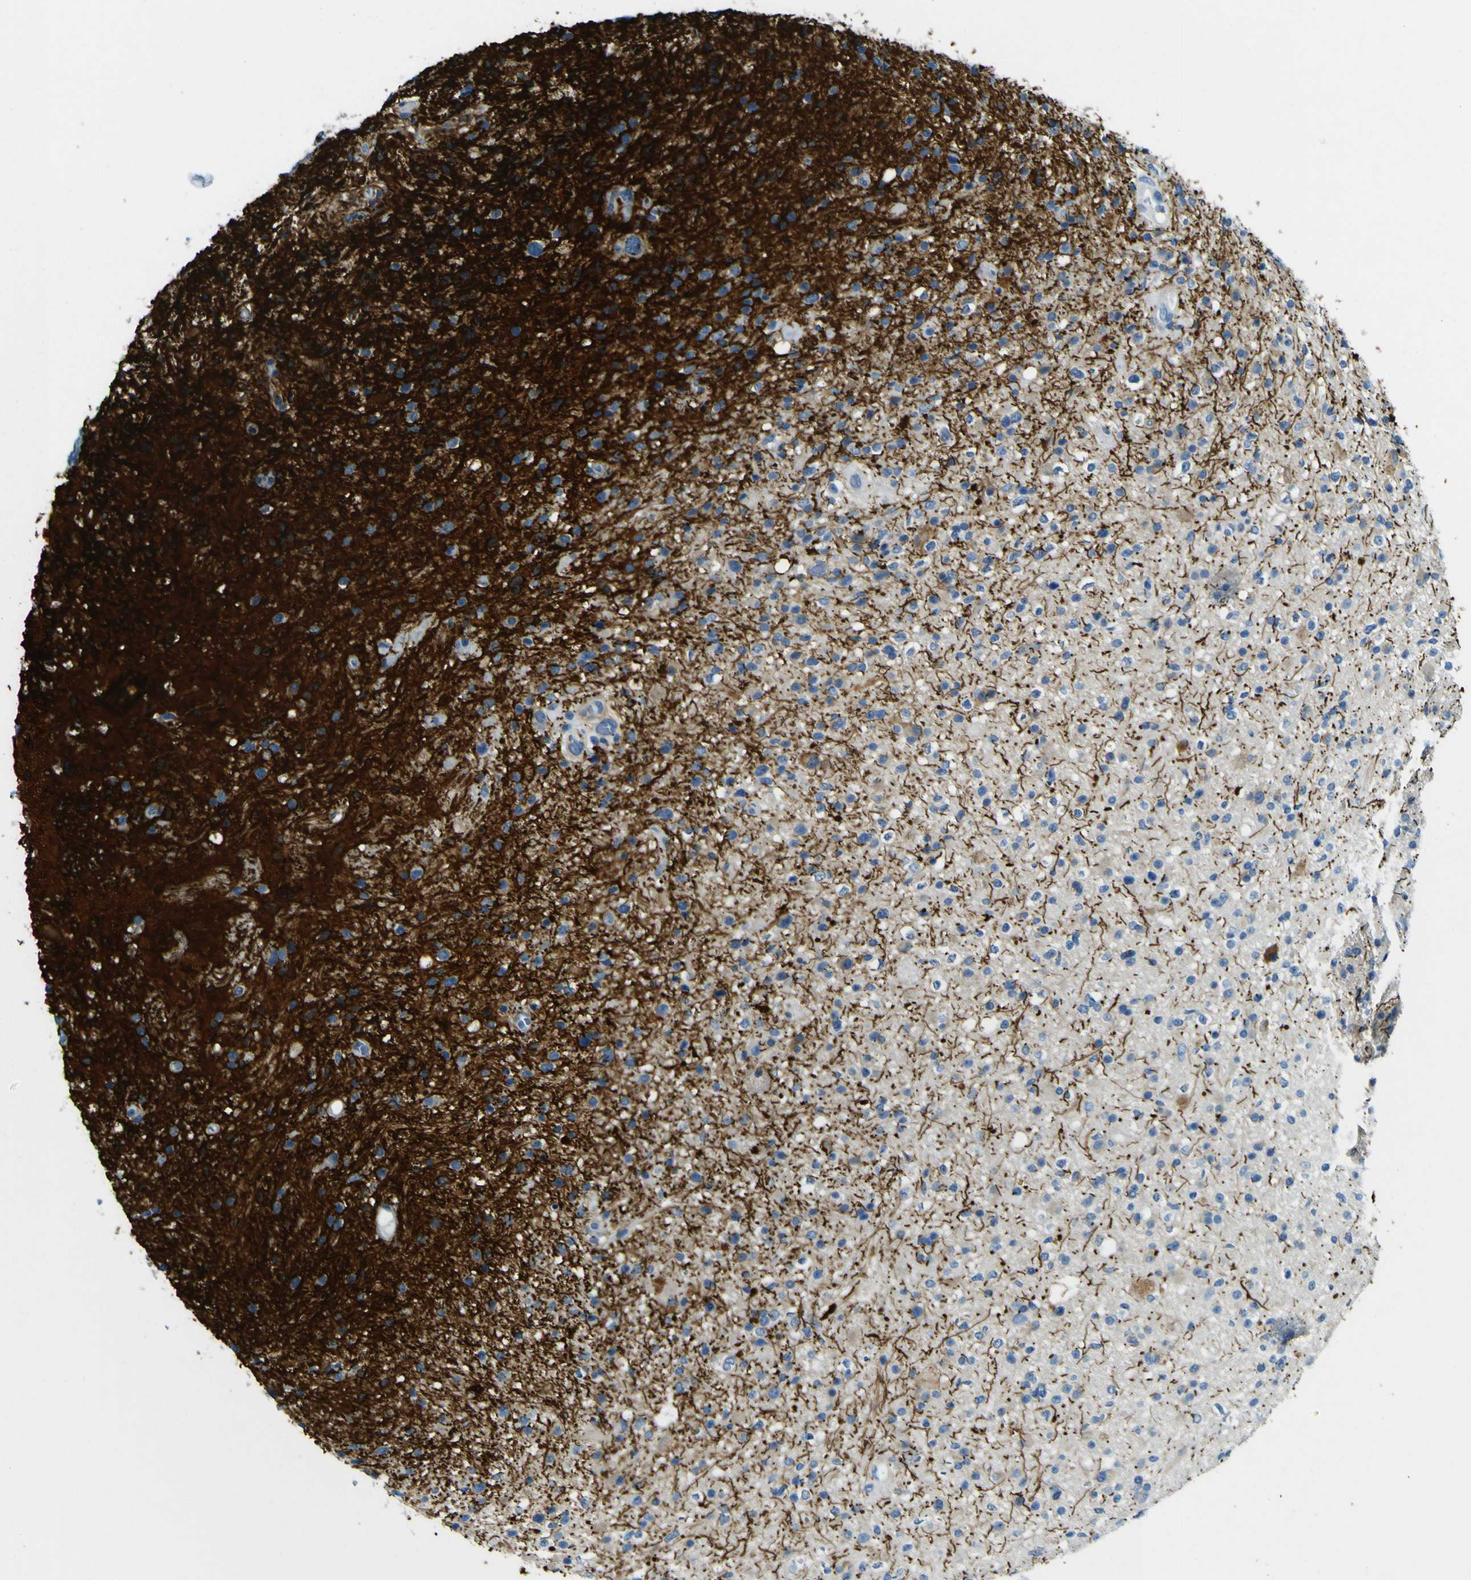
{"staining": {"intensity": "negative", "quantity": "none", "location": "none"}, "tissue": "glioma", "cell_type": "Tumor cells", "image_type": "cancer", "snomed": [{"axis": "morphology", "description": "Glioma, malignant, High grade"}, {"axis": "topography", "description": "Brain"}], "caption": "DAB immunohistochemical staining of human malignant glioma (high-grade) displays no significant staining in tumor cells.", "gene": "SORCS1", "patient": {"sex": "male", "age": 33}}